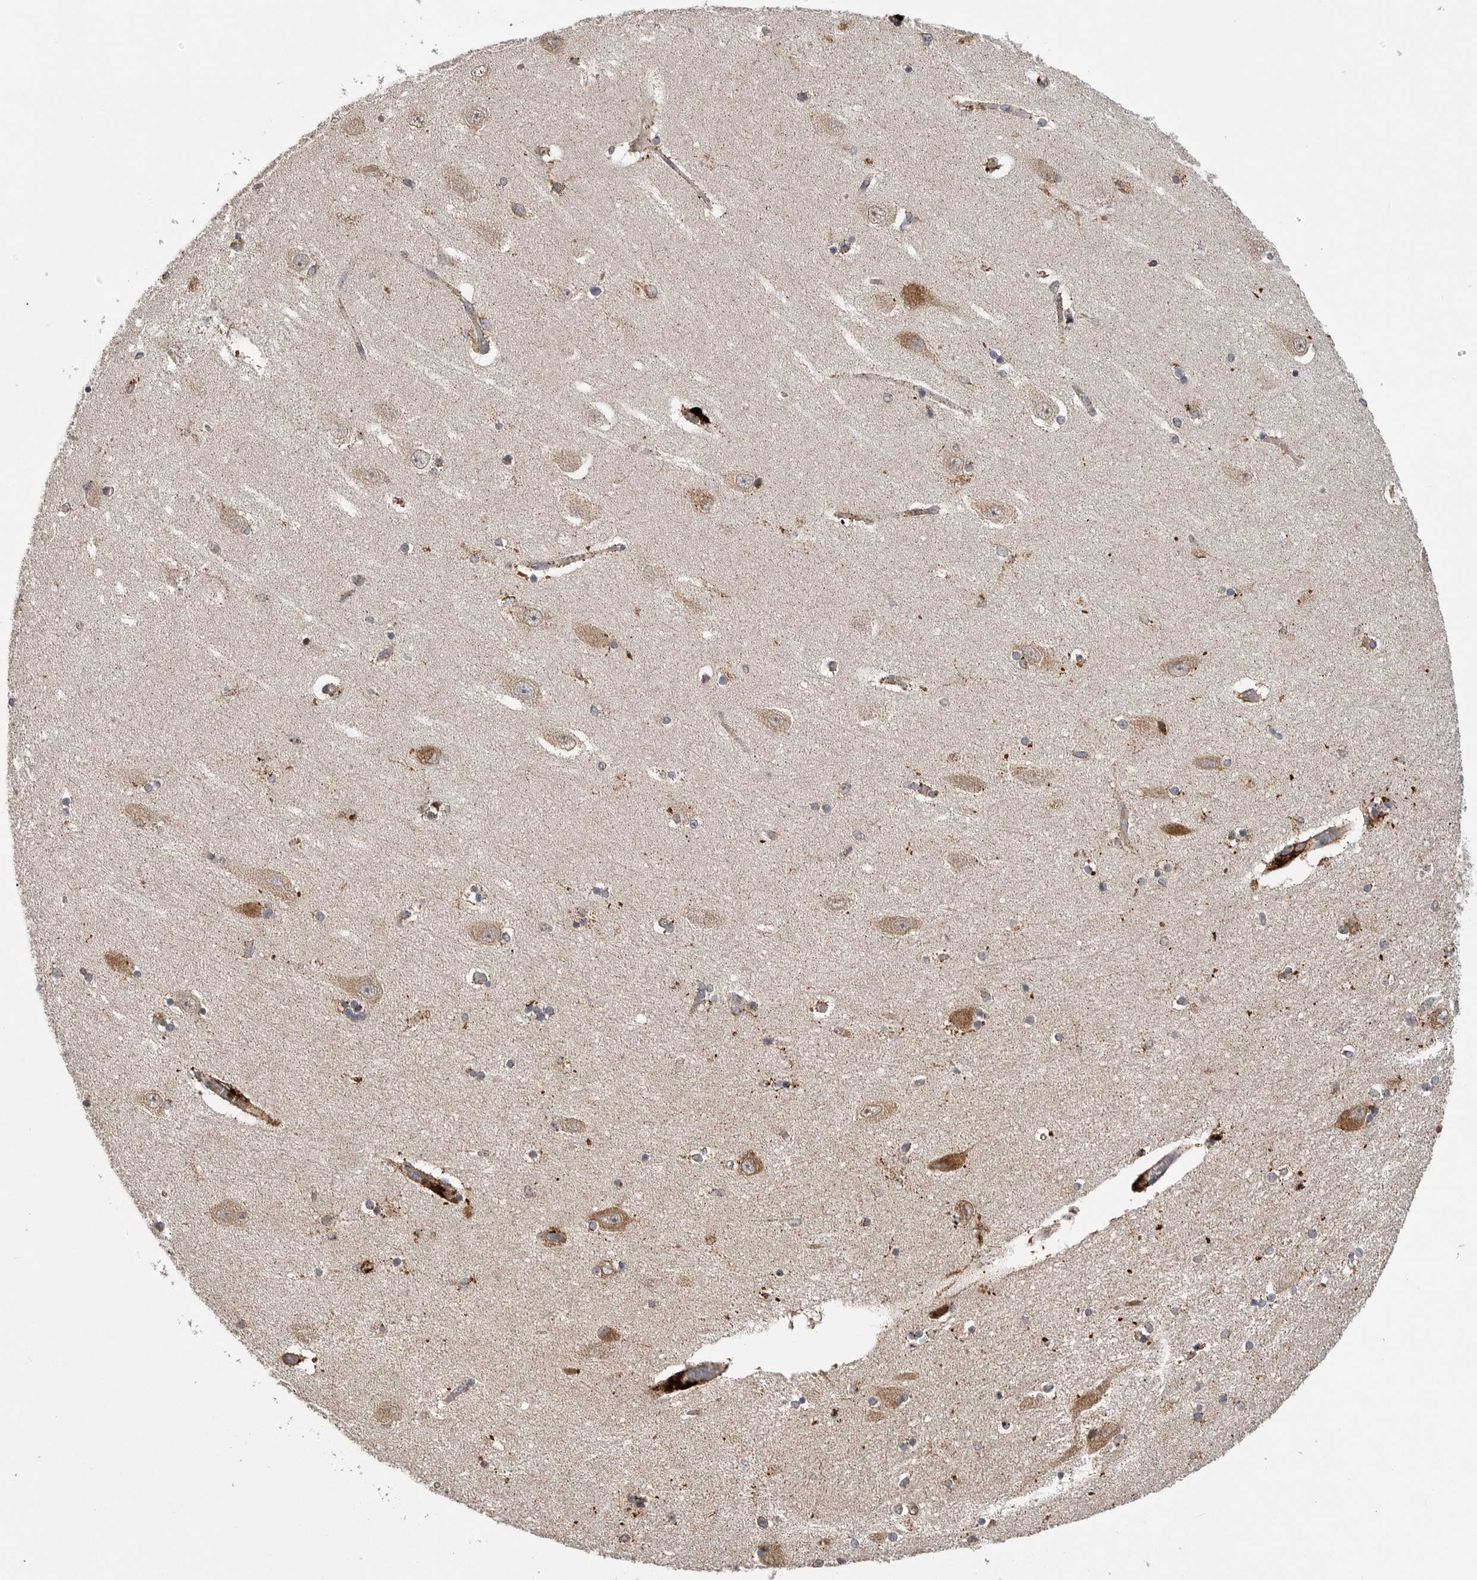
{"staining": {"intensity": "moderate", "quantity": "<25%", "location": "cytoplasmic/membranous"}, "tissue": "hippocampus", "cell_type": "Glial cells", "image_type": "normal", "snomed": [{"axis": "morphology", "description": "Normal tissue, NOS"}, {"axis": "topography", "description": "Hippocampus"}], "caption": "Hippocampus stained with DAB (3,3'-diaminobenzidine) IHC displays low levels of moderate cytoplasmic/membranous expression in approximately <25% of glial cells. Ihc stains the protein of interest in brown and the nuclei are stained blue.", "gene": "GALNS", "patient": {"sex": "female", "age": 54}}